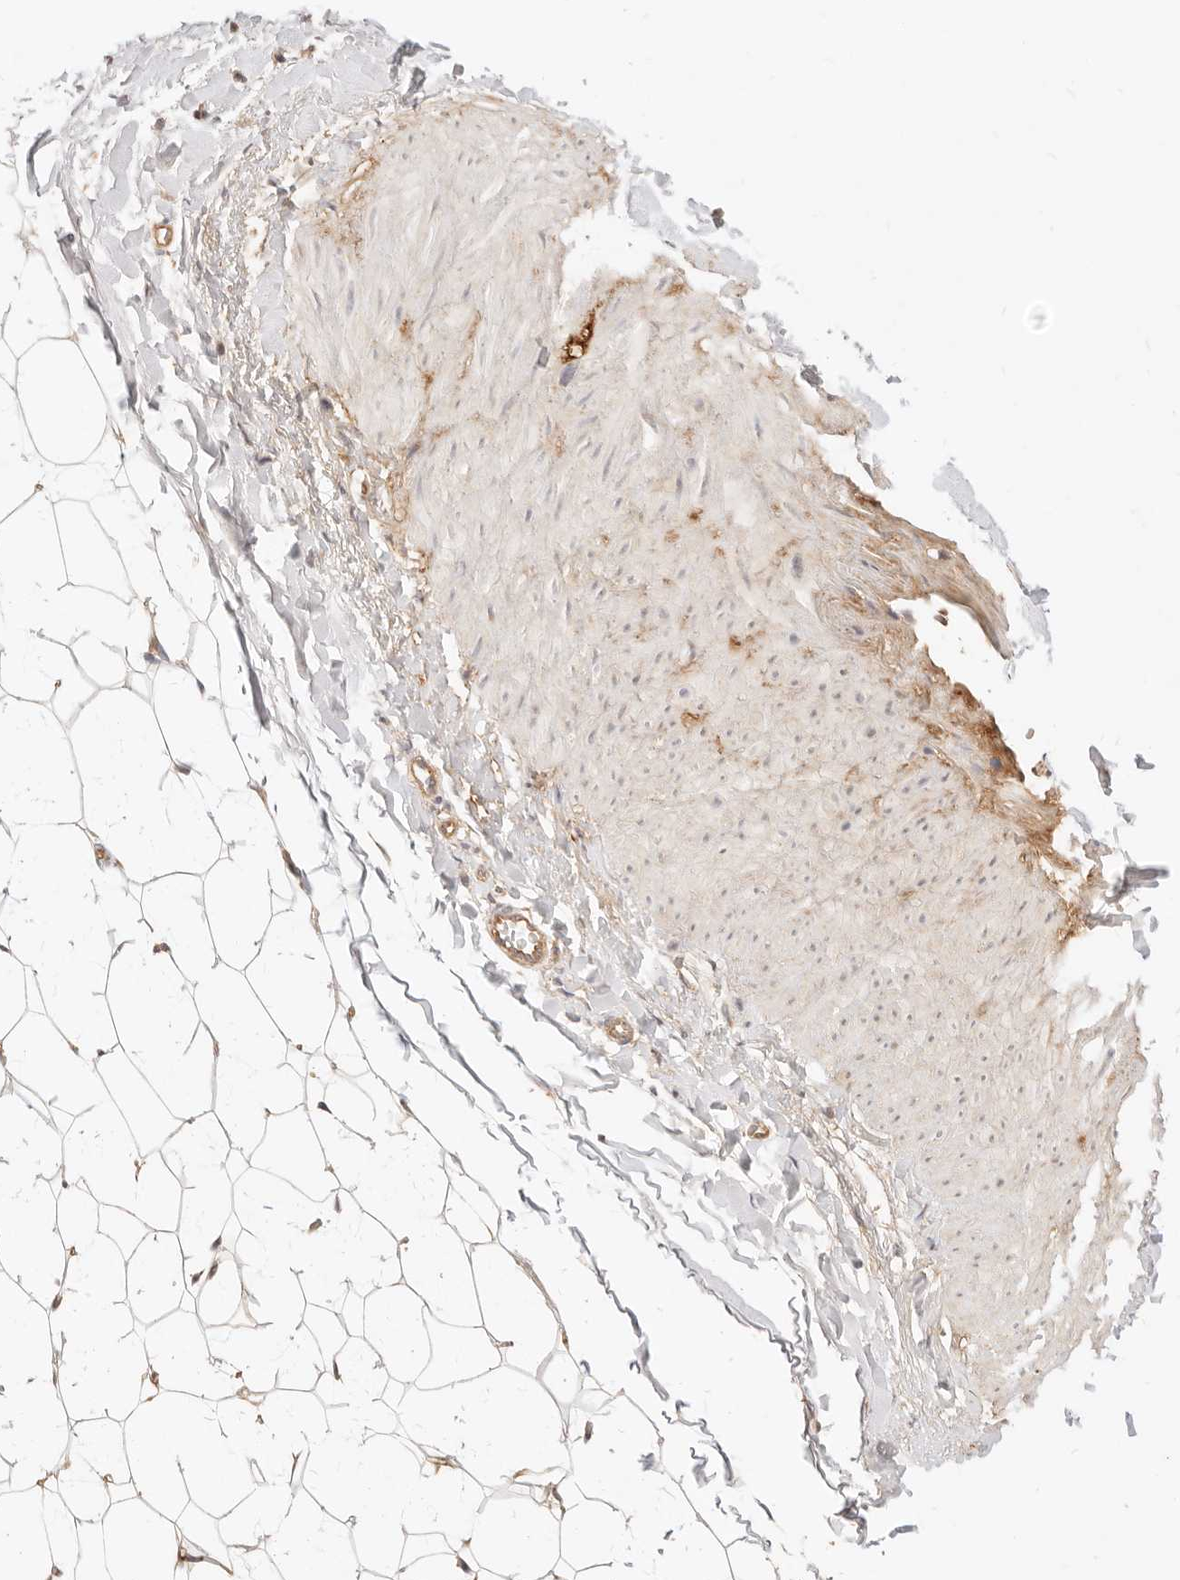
{"staining": {"intensity": "moderate", "quantity": ">75%", "location": "cytoplasmic/membranous"}, "tissue": "breast", "cell_type": "Adipocytes", "image_type": "normal", "snomed": [{"axis": "morphology", "description": "Normal tissue, NOS"}, {"axis": "topography", "description": "Breast"}], "caption": "Breast was stained to show a protein in brown. There is medium levels of moderate cytoplasmic/membranous staining in about >75% of adipocytes. Immunohistochemistry (ihc) stains the protein of interest in brown and the nuclei are stained blue.", "gene": "UBXN10", "patient": {"sex": "female", "age": 23}}